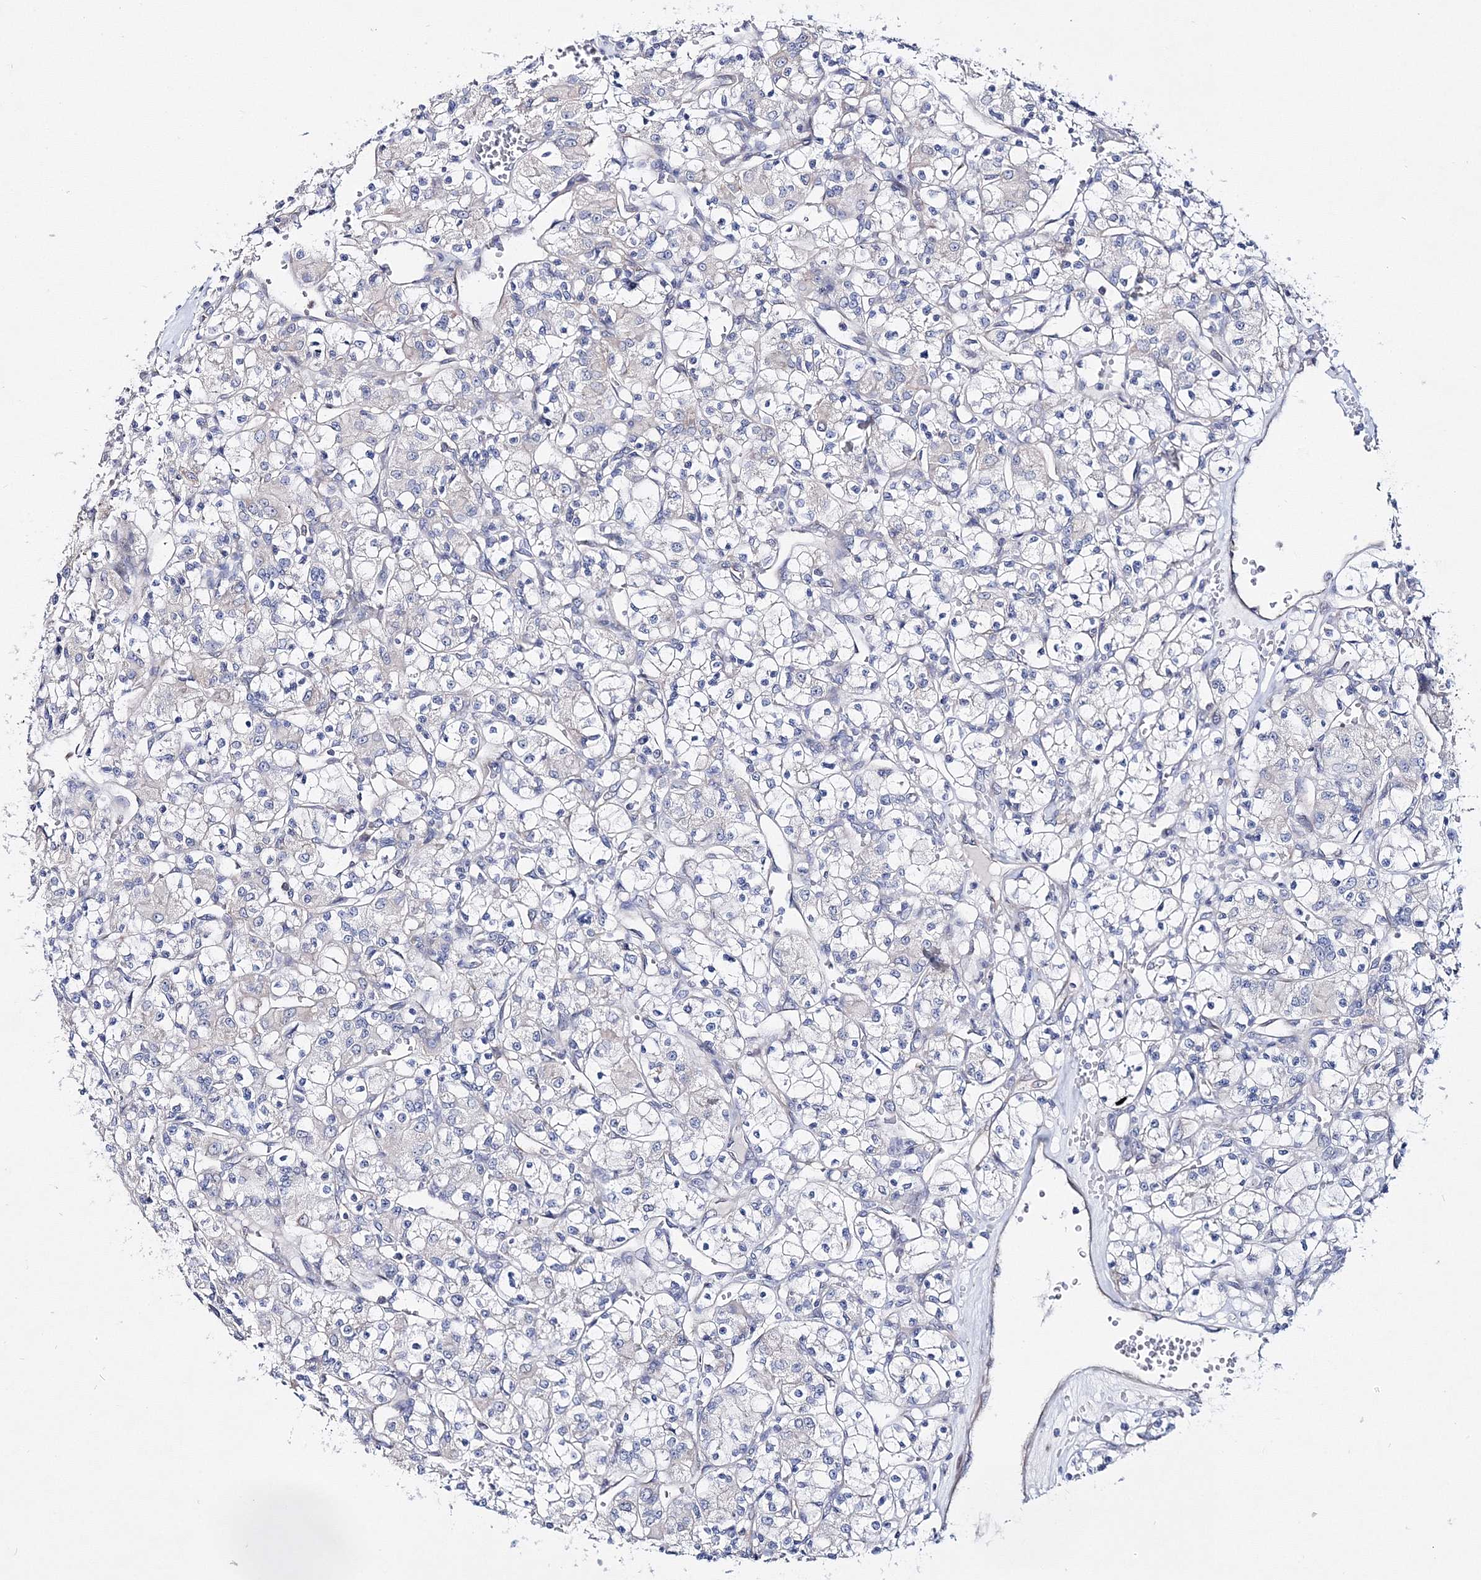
{"staining": {"intensity": "negative", "quantity": "none", "location": "none"}, "tissue": "renal cancer", "cell_type": "Tumor cells", "image_type": "cancer", "snomed": [{"axis": "morphology", "description": "Adenocarcinoma, NOS"}, {"axis": "topography", "description": "Kidney"}], "caption": "Human adenocarcinoma (renal) stained for a protein using immunohistochemistry exhibits no positivity in tumor cells.", "gene": "ARHGAP32", "patient": {"sex": "female", "age": 59}}